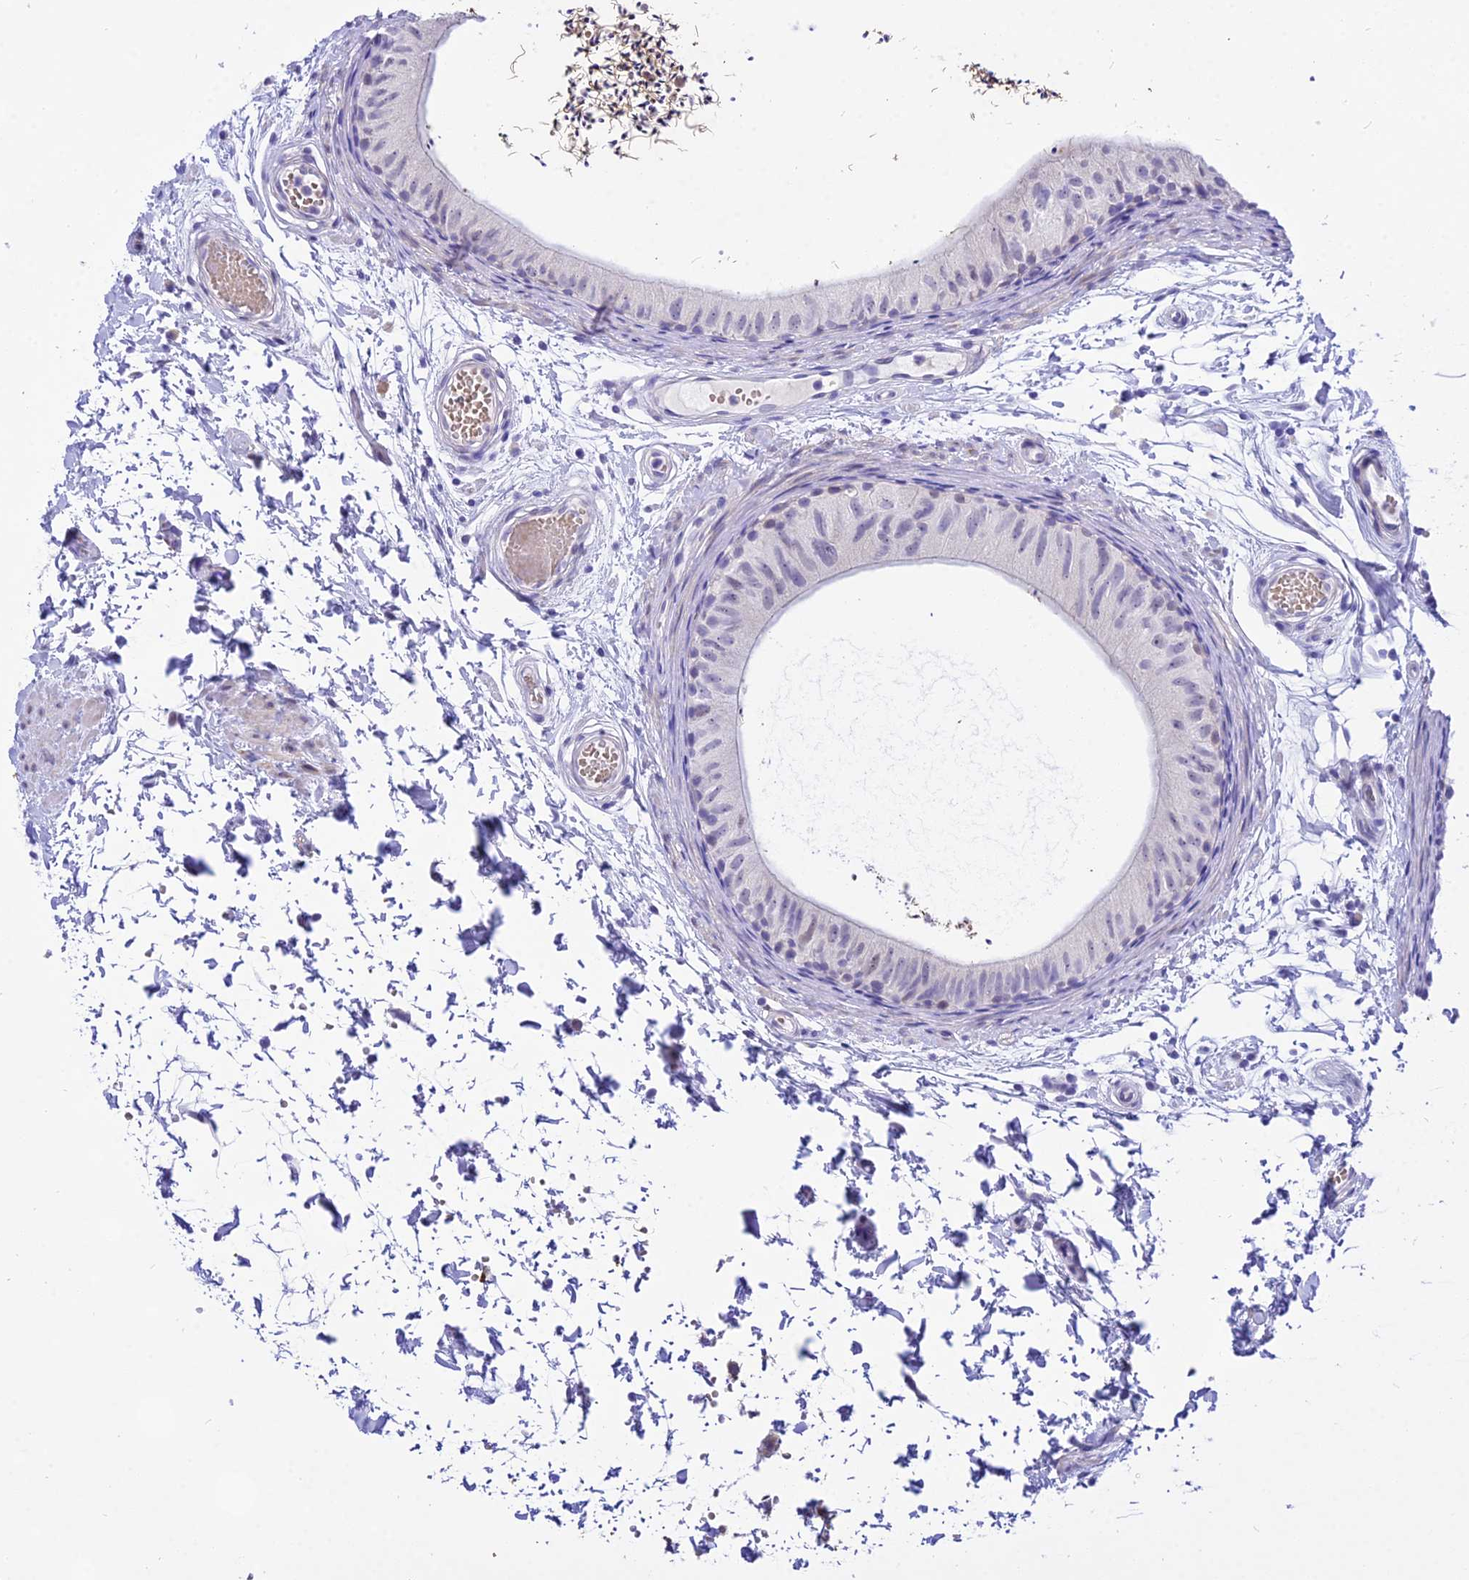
{"staining": {"intensity": "negative", "quantity": "none", "location": "none"}, "tissue": "epididymis", "cell_type": "Glandular cells", "image_type": "normal", "snomed": [{"axis": "morphology", "description": "Normal tissue, NOS"}, {"axis": "topography", "description": "Epididymis"}], "caption": "High power microscopy micrograph of an immunohistochemistry (IHC) histopathology image of unremarkable epididymis, revealing no significant staining in glandular cells.", "gene": "DEFB107A", "patient": {"sex": "male", "age": 50}}